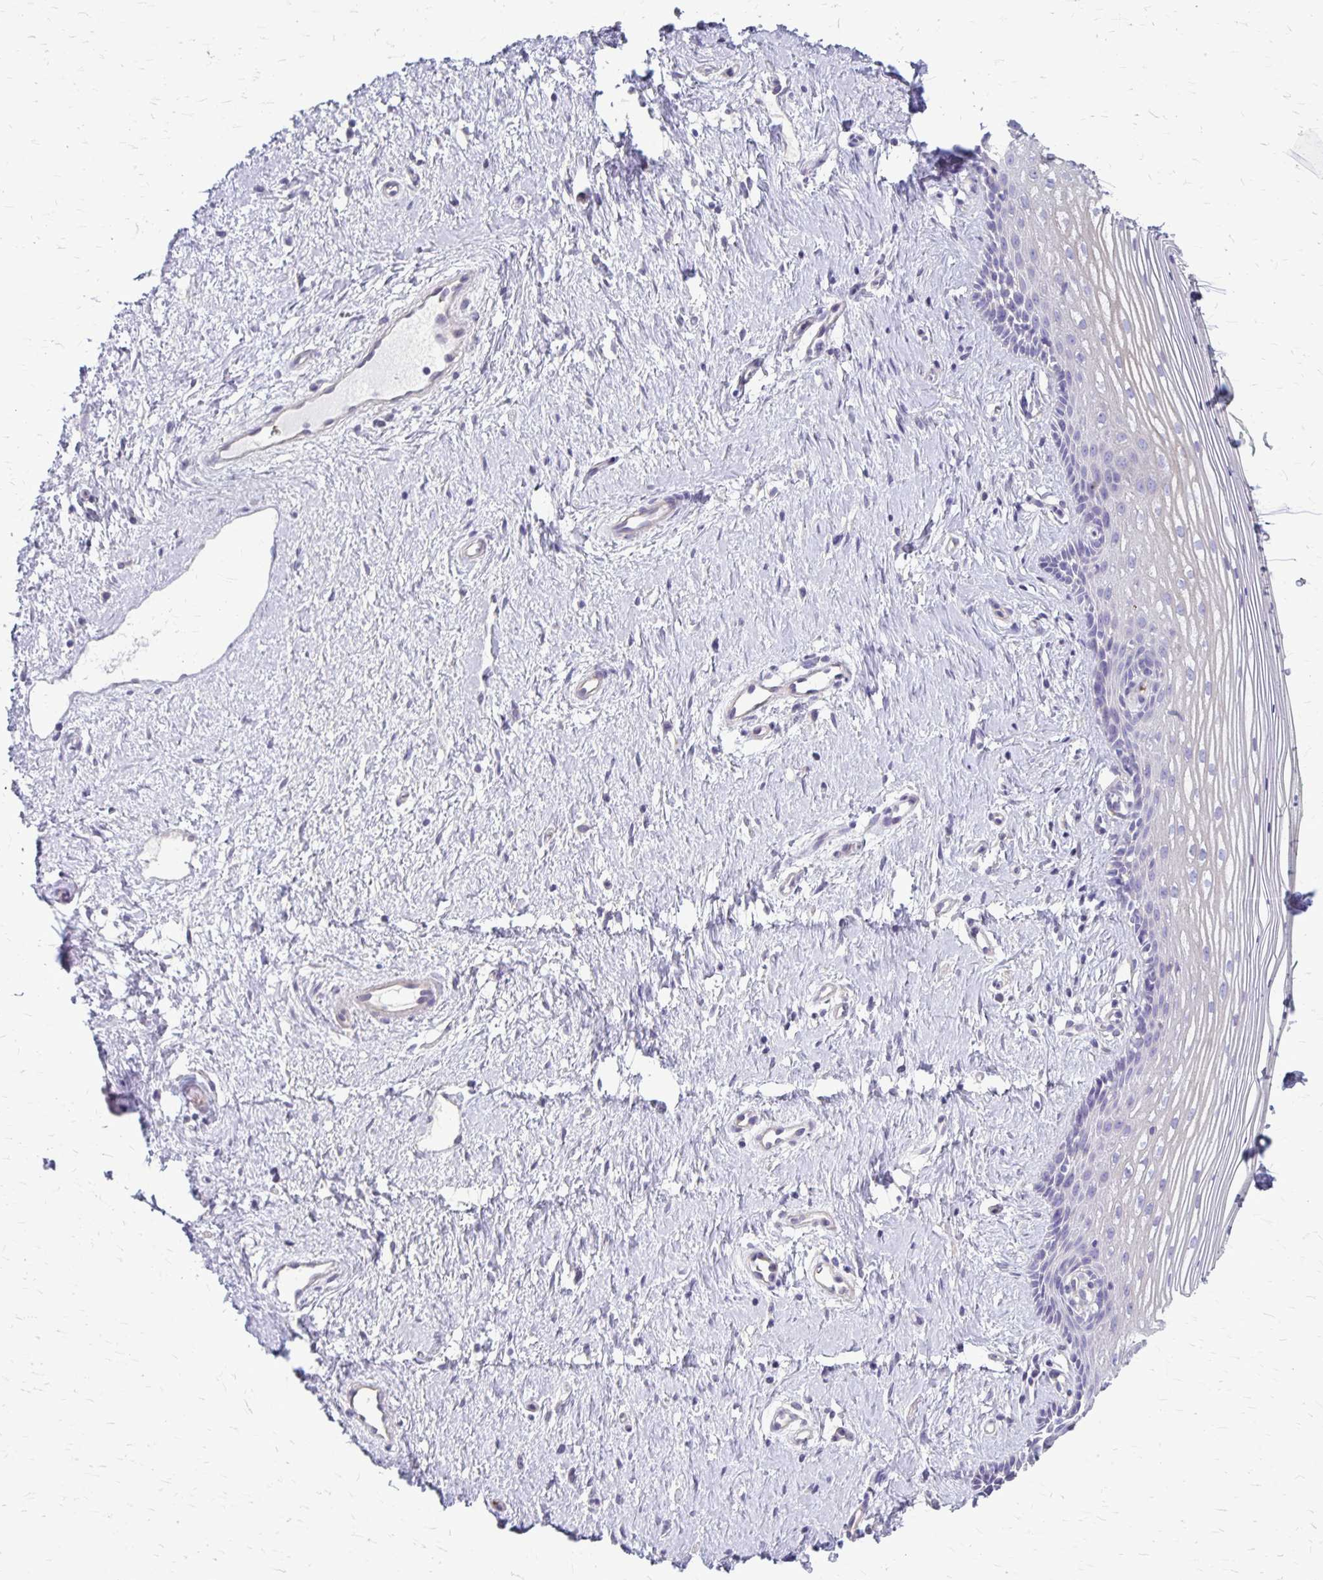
{"staining": {"intensity": "negative", "quantity": "none", "location": "none"}, "tissue": "vagina", "cell_type": "Squamous epithelial cells", "image_type": "normal", "snomed": [{"axis": "morphology", "description": "Normal tissue, NOS"}, {"axis": "topography", "description": "Vagina"}], "caption": "The immunohistochemistry image has no significant expression in squamous epithelial cells of vagina. (Brightfield microscopy of DAB immunohistochemistry (IHC) at high magnification).", "gene": "GP9", "patient": {"sex": "female", "age": 42}}